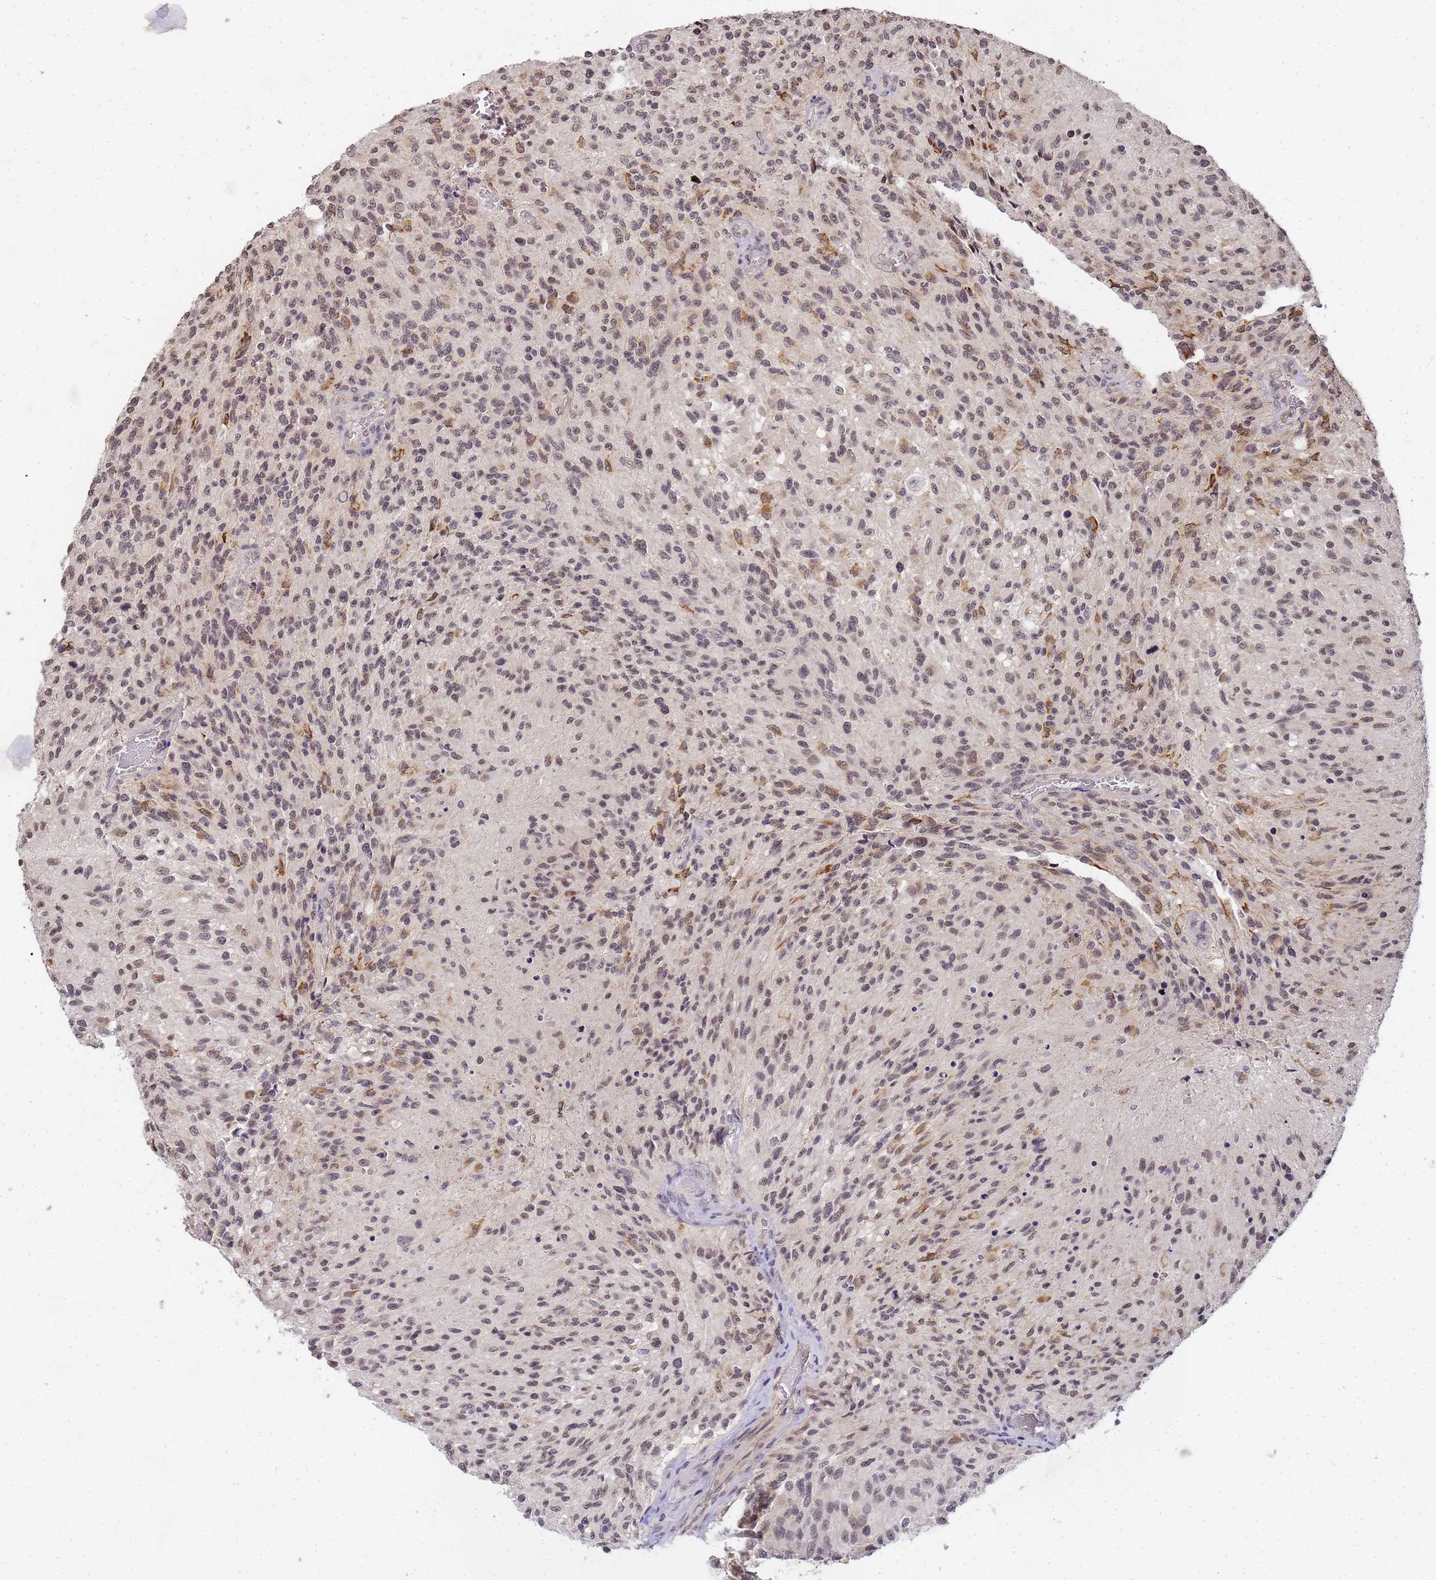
{"staining": {"intensity": "moderate", "quantity": ">75%", "location": "nuclear"}, "tissue": "glioma", "cell_type": "Tumor cells", "image_type": "cancer", "snomed": [{"axis": "morphology", "description": "Normal tissue, NOS"}, {"axis": "morphology", "description": "Glioma, malignant, High grade"}, {"axis": "topography", "description": "Cerebral cortex"}], "caption": "High-magnification brightfield microscopy of glioma stained with DAB (brown) and counterstained with hematoxylin (blue). tumor cells exhibit moderate nuclear staining is seen in approximately>75% of cells. (Brightfield microscopy of DAB IHC at high magnification).", "gene": "MYL7", "patient": {"sex": "male", "age": 56}}